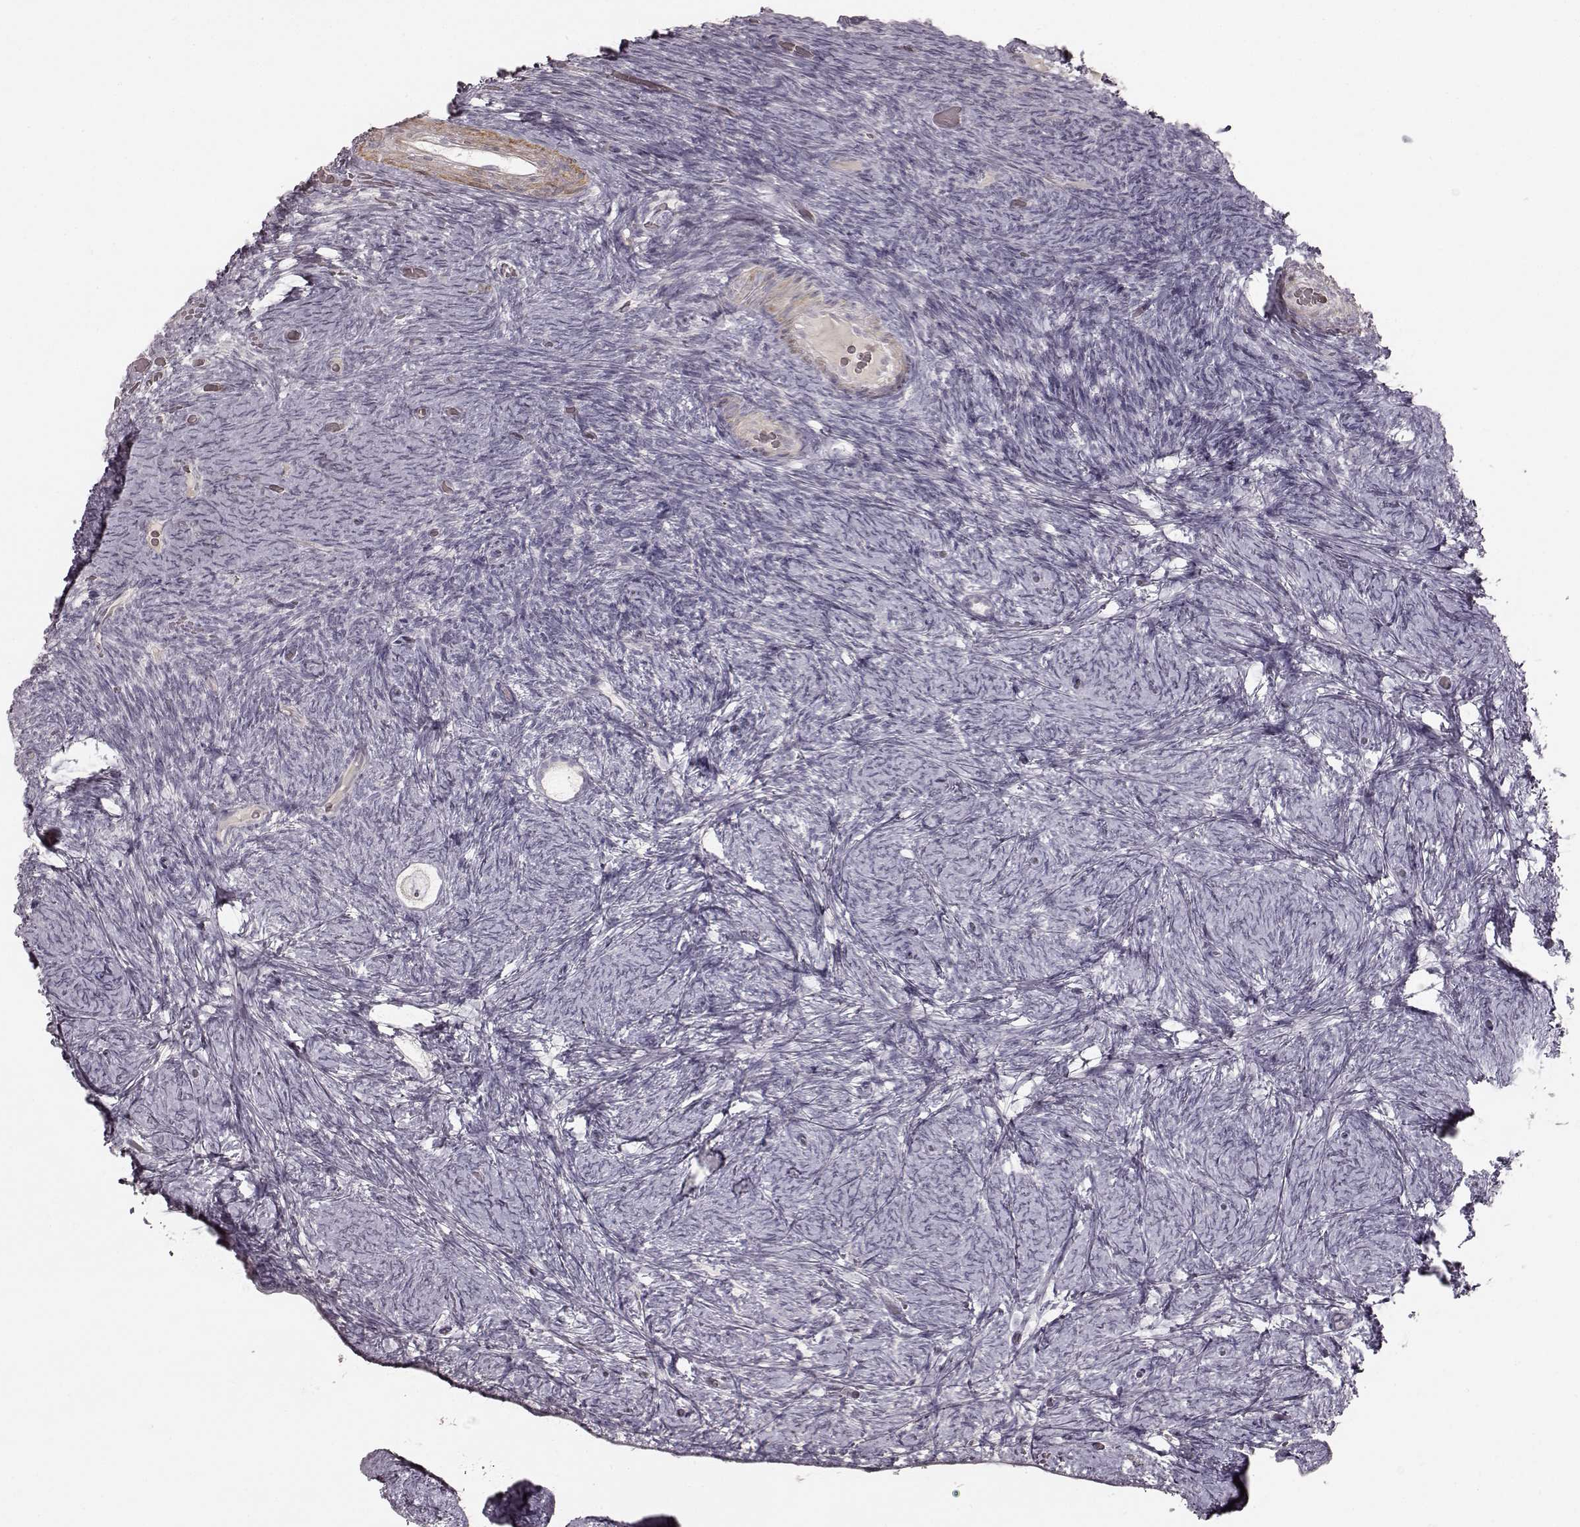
{"staining": {"intensity": "negative", "quantity": "none", "location": "none"}, "tissue": "ovary", "cell_type": "Follicle cells", "image_type": "normal", "snomed": [{"axis": "morphology", "description": "Normal tissue, NOS"}, {"axis": "topography", "description": "Ovary"}], "caption": "Immunohistochemical staining of unremarkable ovary displays no significant positivity in follicle cells.", "gene": "PRLHR", "patient": {"sex": "female", "age": 34}}